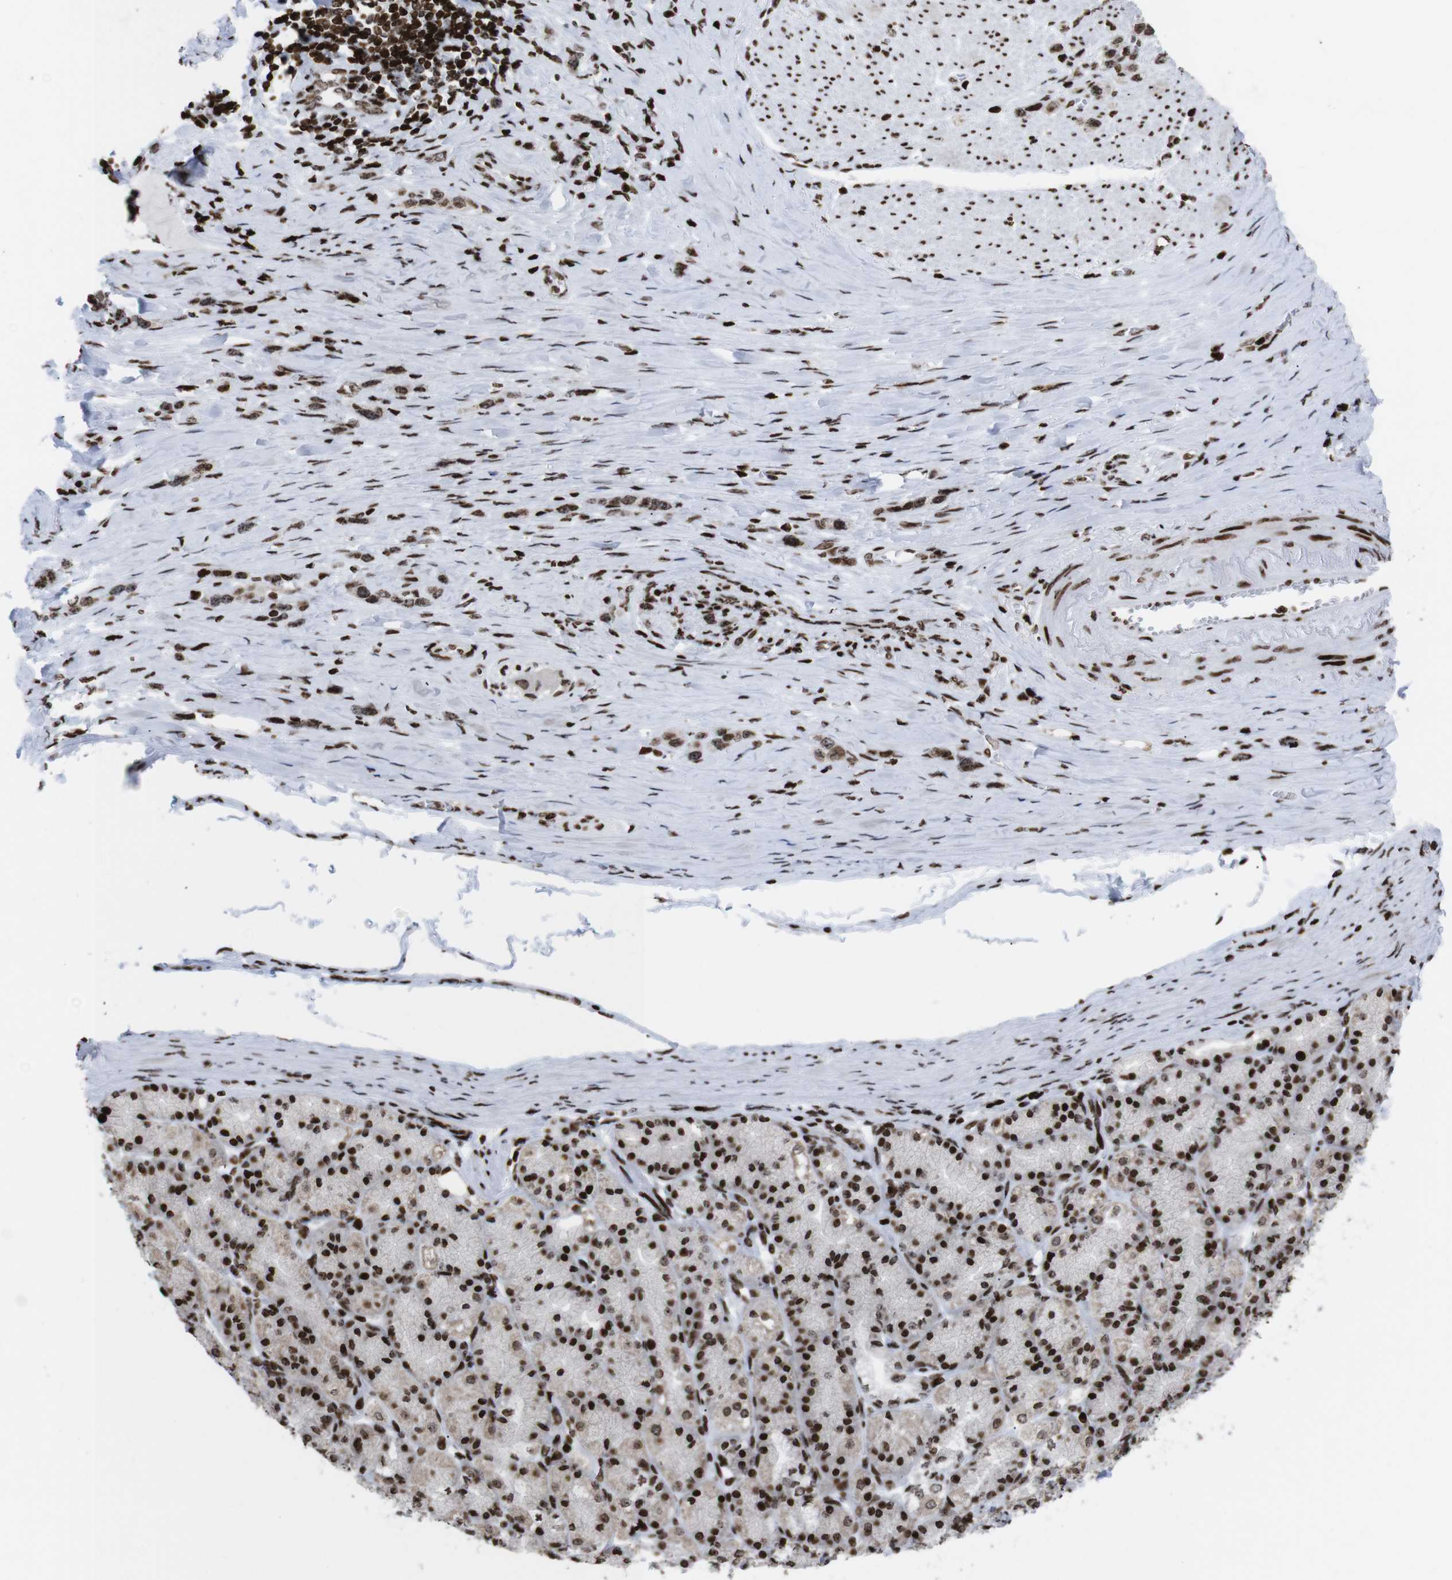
{"staining": {"intensity": "strong", "quantity": ">75%", "location": "nuclear"}, "tissue": "stomach cancer", "cell_type": "Tumor cells", "image_type": "cancer", "snomed": [{"axis": "morphology", "description": "Normal tissue, NOS"}, {"axis": "morphology", "description": "Adenocarcinoma, NOS"}, {"axis": "morphology", "description": "Adenocarcinoma, High grade"}, {"axis": "topography", "description": "Stomach, upper"}, {"axis": "topography", "description": "Stomach"}], "caption": "Protein staining exhibits strong nuclear positivity in approximately >75% of tumor cells in adenocarcinoma (high-grade) (stomach).", "gene": "H1-4", "patient": {"sex": "female", "age": 65}}